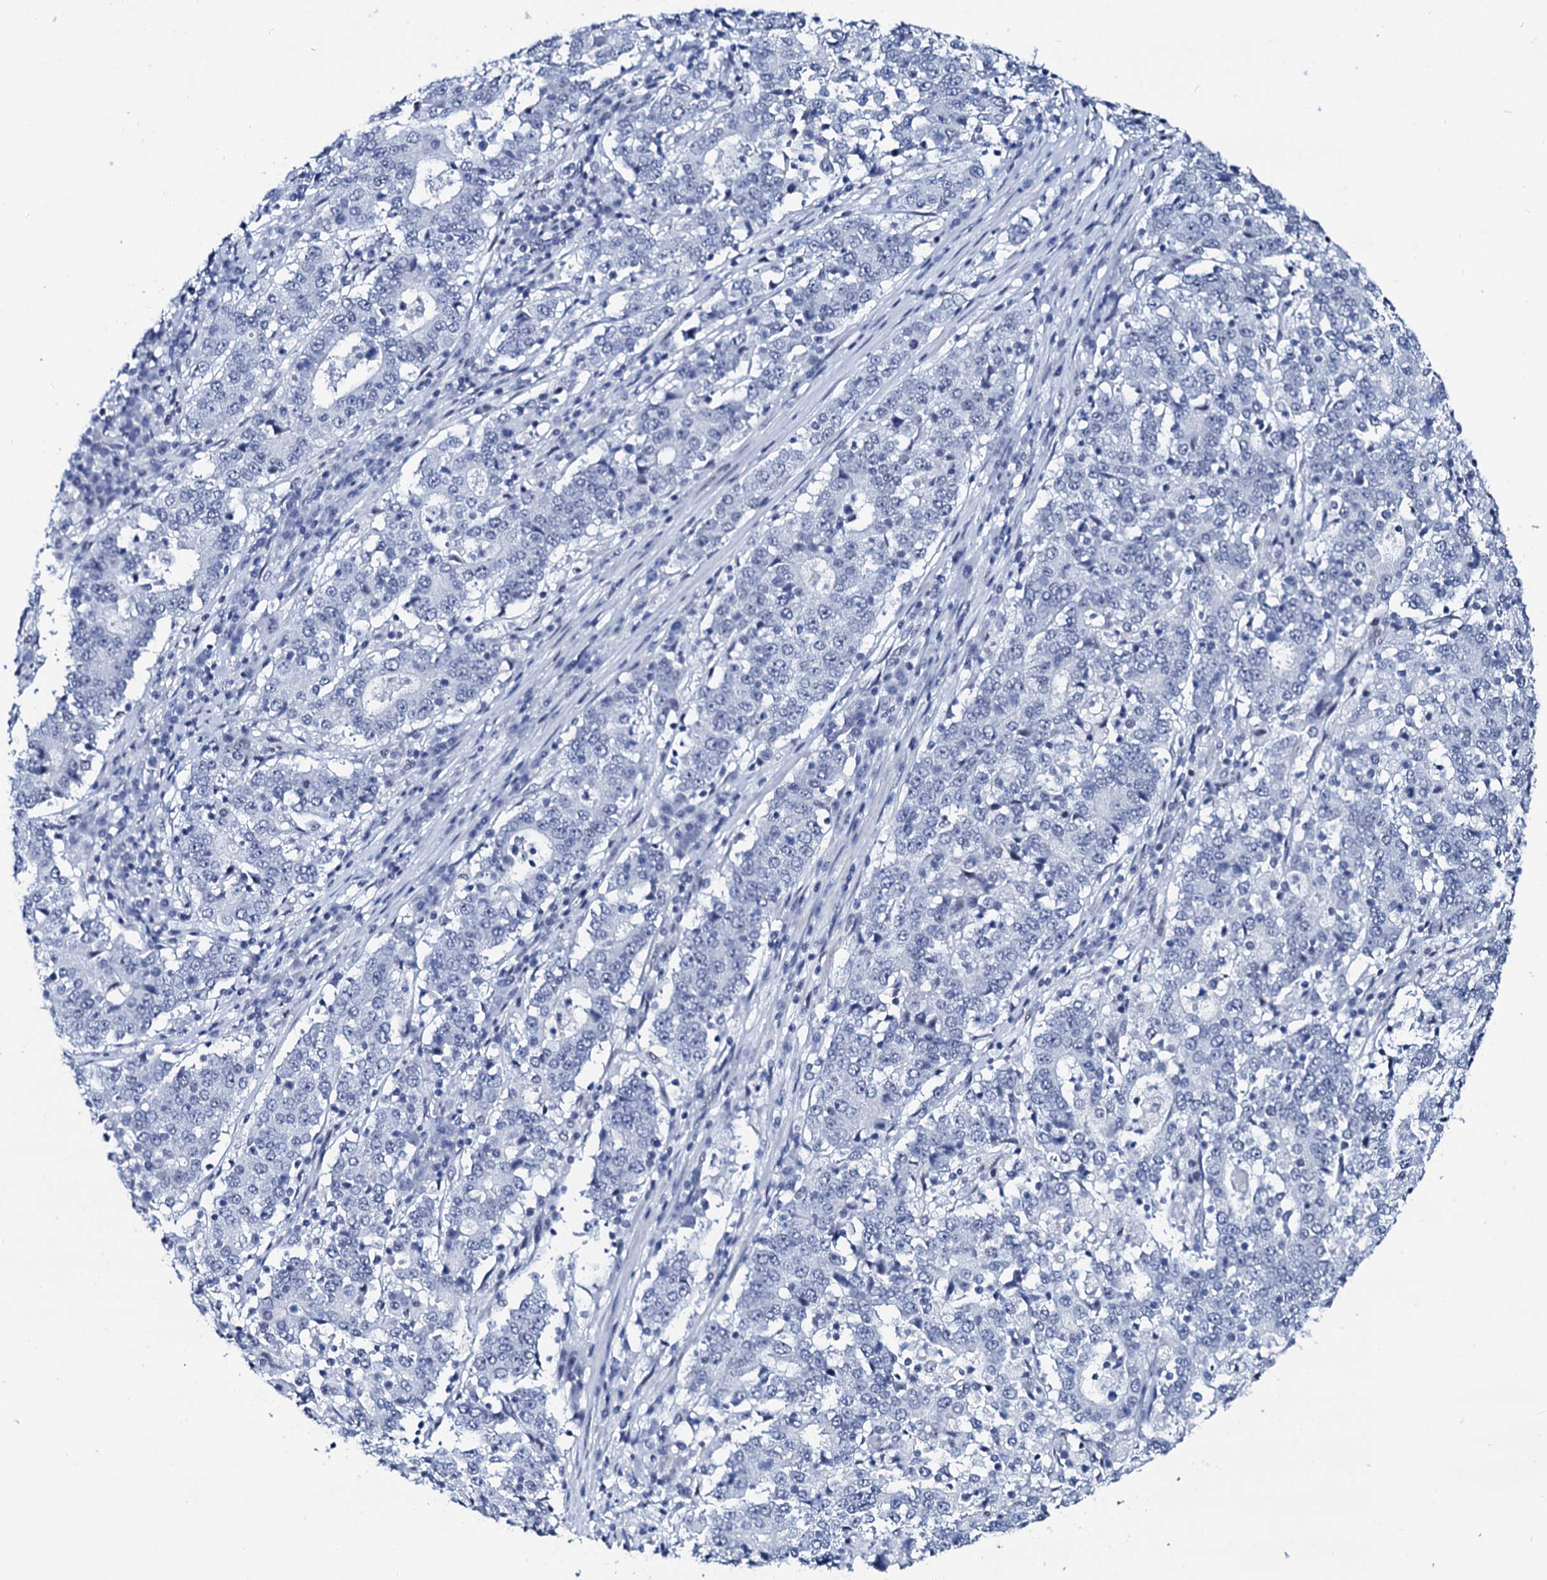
{"staining": {"intensity": "negative", "quantity": "none", "location": "none"}, "tissue": "stomach cancer", "cell_type": "Tumor cells", "image_type": "cancer", "snomed": [{"axis": "morphology", "description": "Adenocarcinoma, NOS"}, {"axis": "topography", "description": "Stomach"}], "caption": "Immunohistochemical staining of stomach cancer demonstrates no significant expression in tumor cells.", "gene": "SPATA19", "patient": {"sex": "male", "age": 59}}